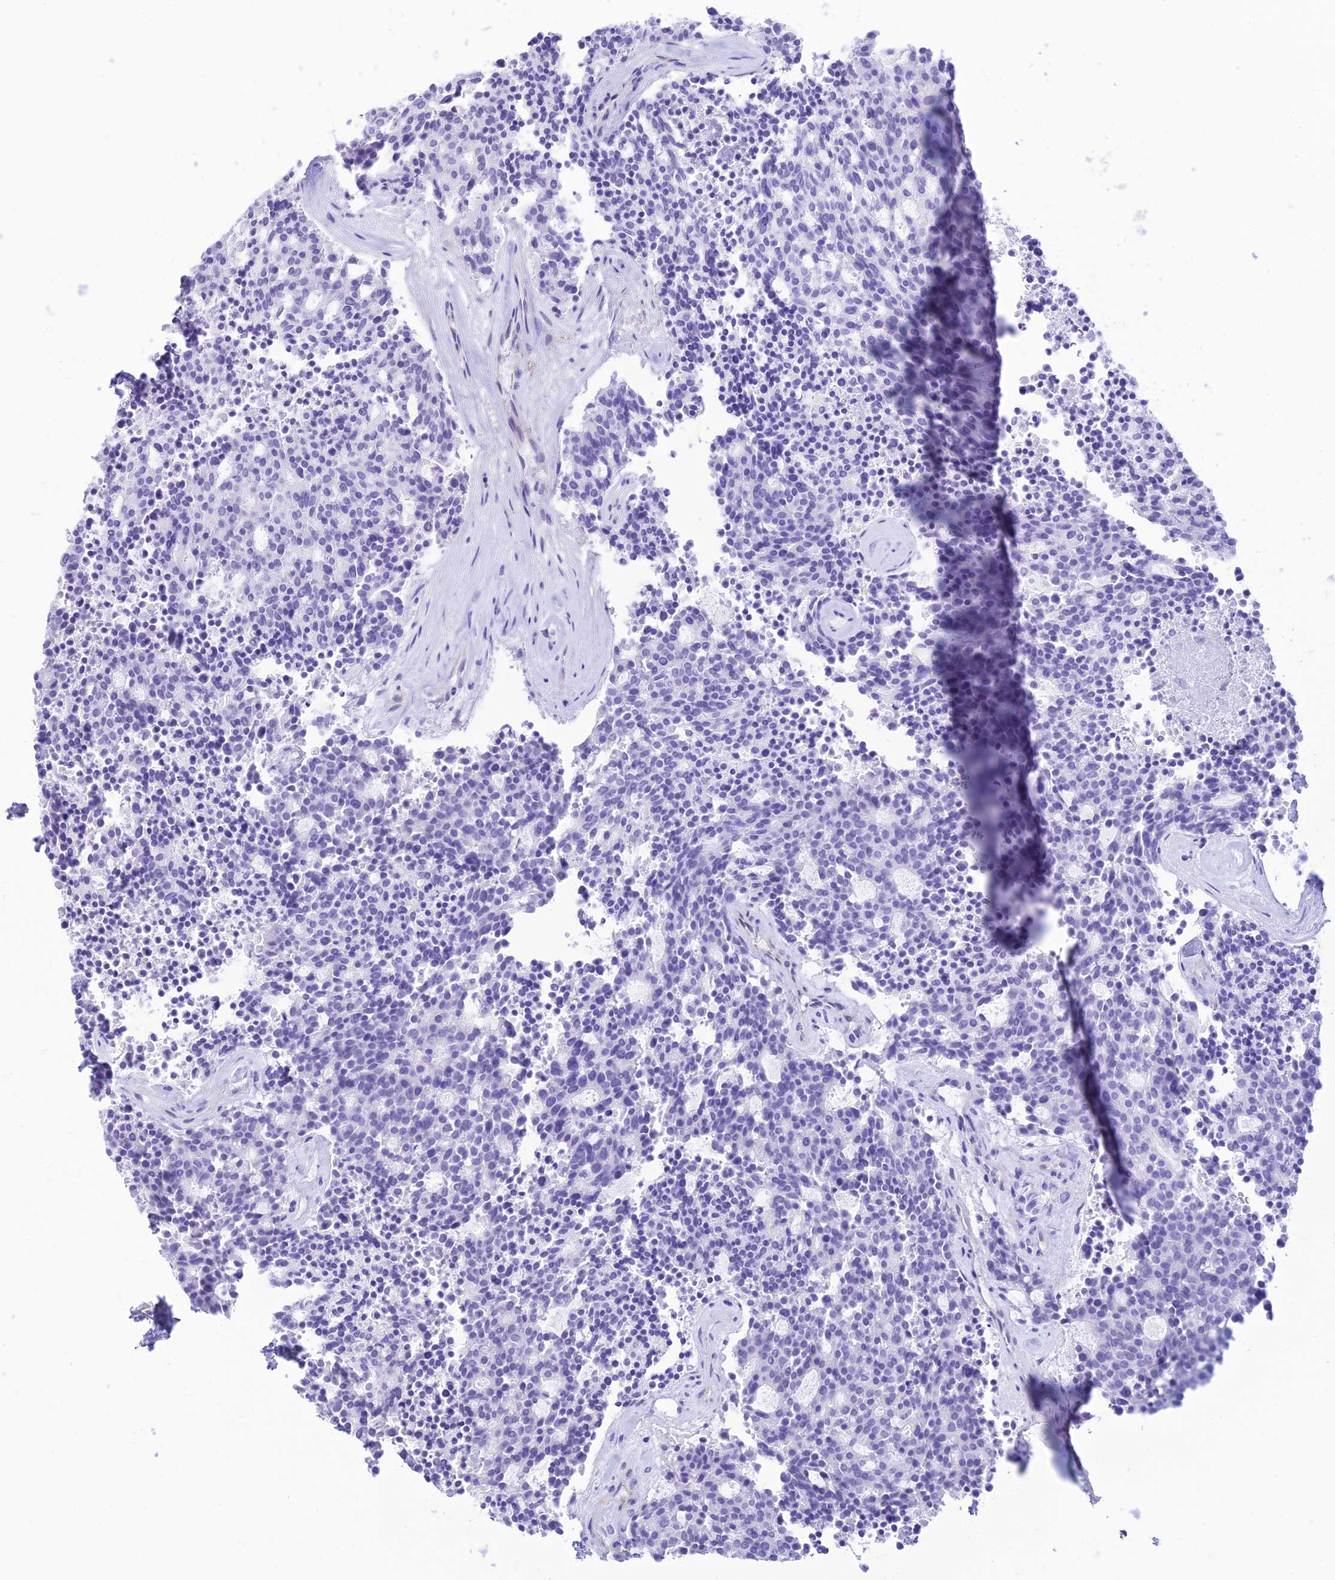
{"staining": {"intensity": "negative", "quantity": "none", "location": "none"}, "tissue": "carcinoid", "cell_type": "Tumor cells", "image_type": "cancer", "snomed": [{"axis": "morphology", "description": "Carcinoid, malignant, NOS"}, {"axis": "topography", "description": "Pancreas"}], "caption": "Carcinoid stained for a protein using immunohistochemistry displays no expression tumor cells.", "gene": "ST8SIA5", "patient": {"sex": "female", "age": 54}}